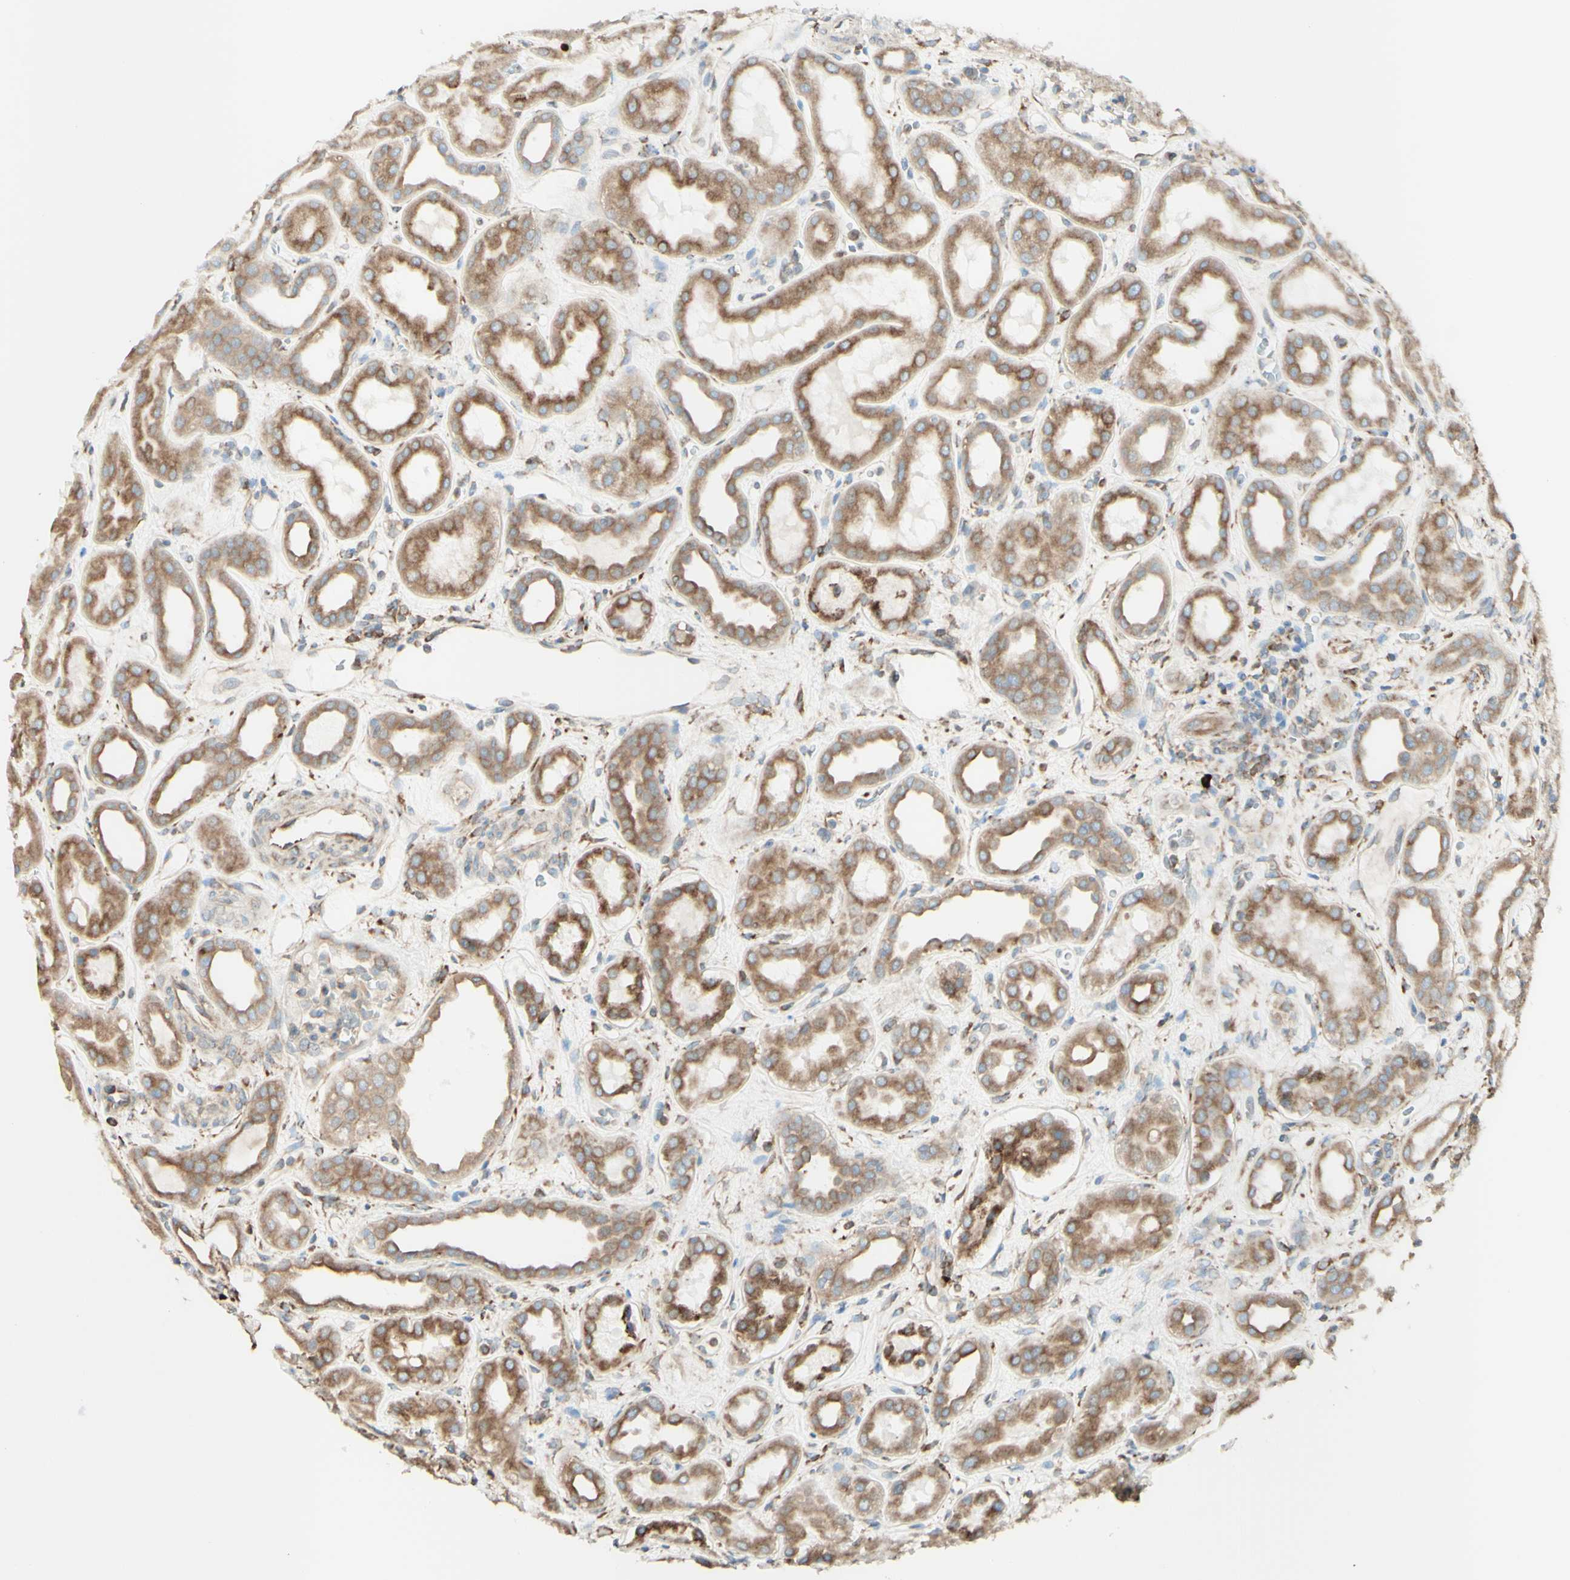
{"staining": {"intensity": "weak", "quantity": "25%-75%", "location": "cytoplasmic/membranous"}, "tissue": "kidney", "cell_type": "Cells in glomeruli", "image_type": "normal", "snomed": [{"axis": "morphology", "description": "Normal tissue, NOS"}, {"axis": "topography", "description": "Kidney"}], "caption": "Cells in glomeruli demonstrate low levels of weak cytoplasmic/membranous positivity in approximately 25%-75% of cells in normal human kidney.", "gene": "DNAJB11", "patient": {"sex": "male", "age": 59}}